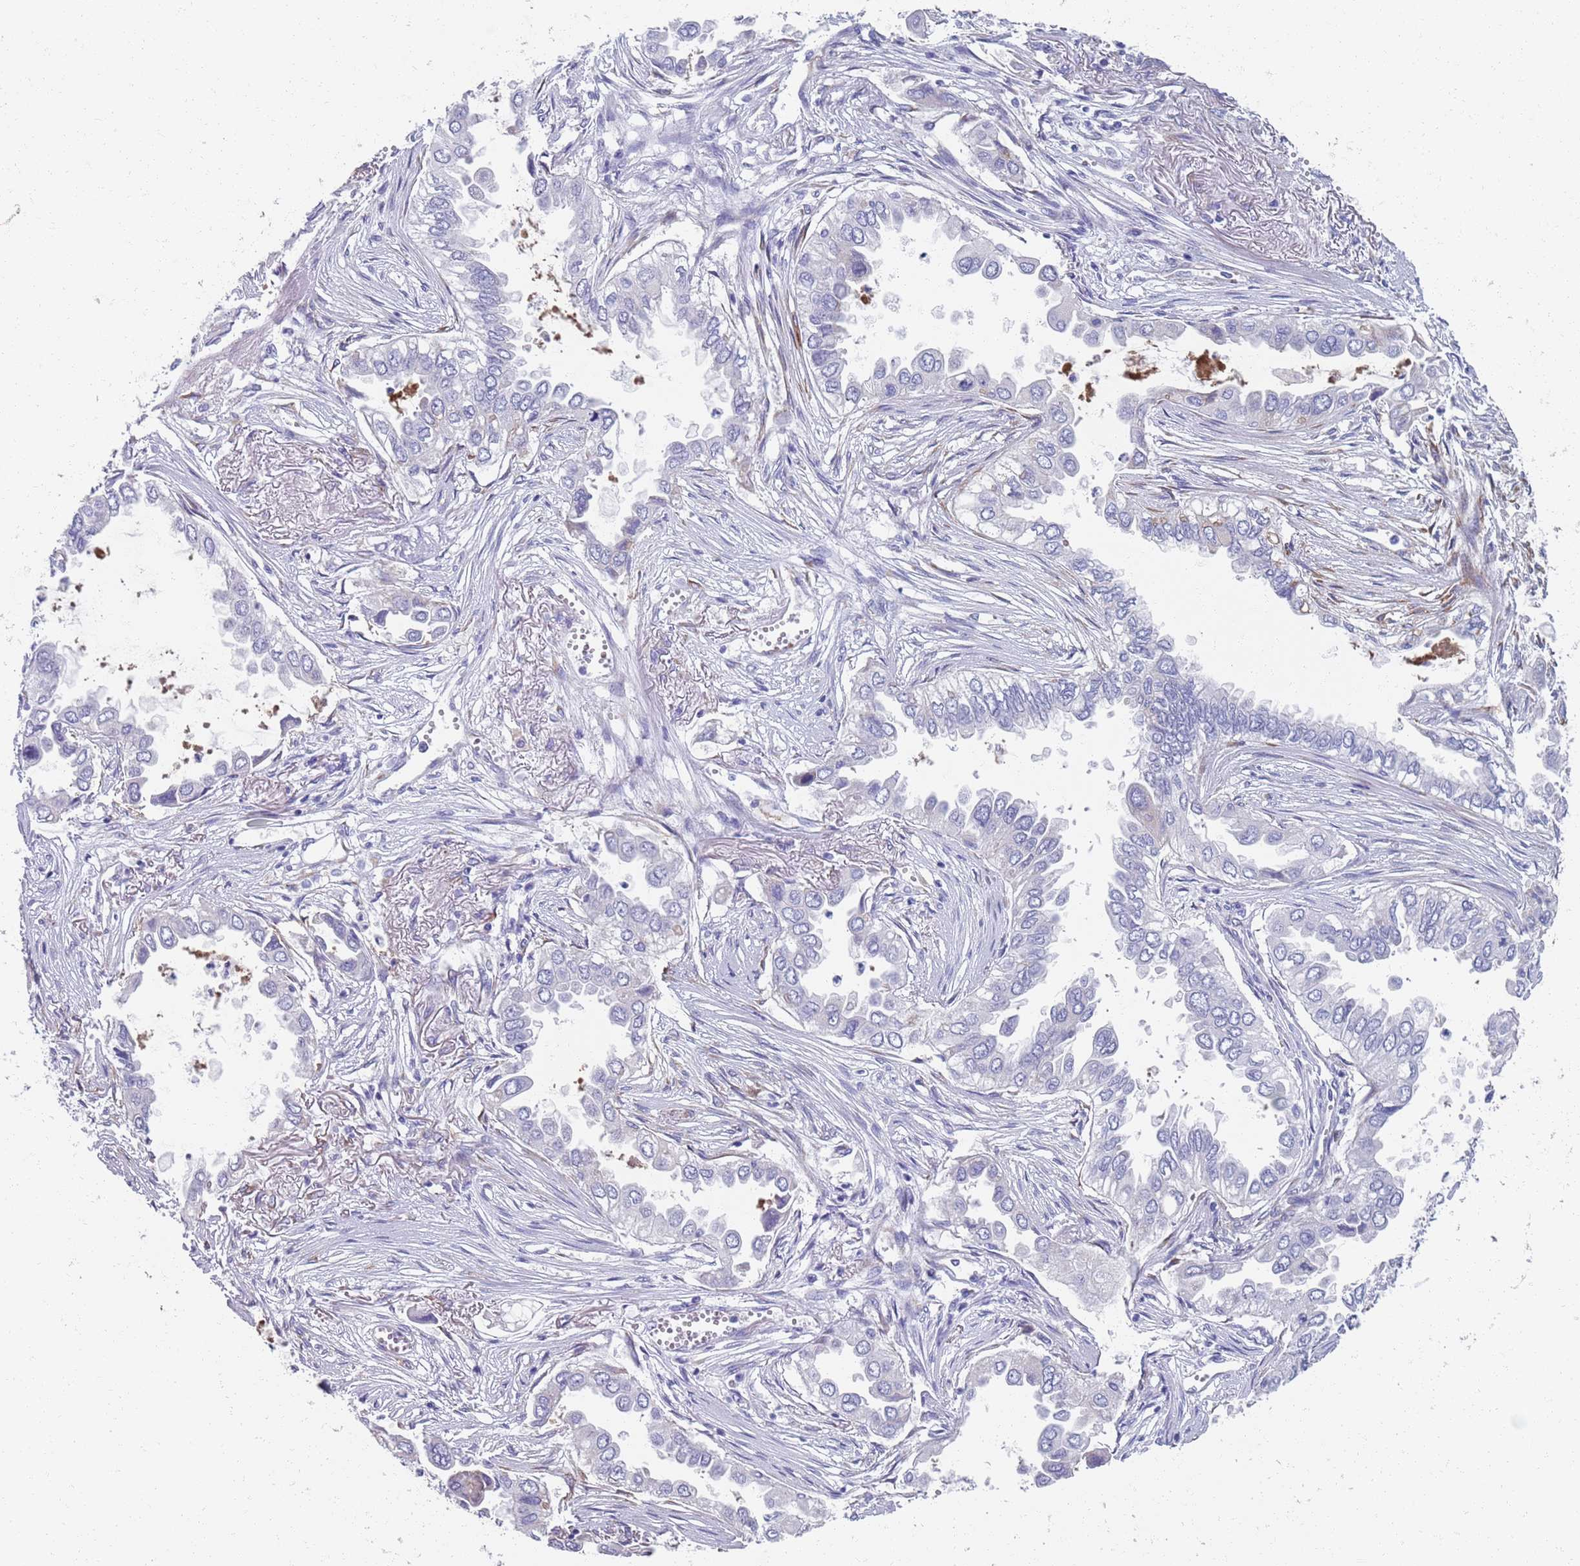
{"staining": {"intensity": "negative", "quantity": "none", "location": "none"}, "tissue": "lung cancer", "cell_type": "Tumor cells", "image_type": "cancer", "snomed": [{"axis": "morphology", "description": "Adenocarcinoma, NOS"}, {"axis": "topography", "description": "Lung"}], "caption": "Lung cancer (adenocarcinoma) was stained to show a protein in brown. There is no significant expression in tumor cells.", "gene": "PLOD1", "patient": {"sex": "female", "age": 76}}